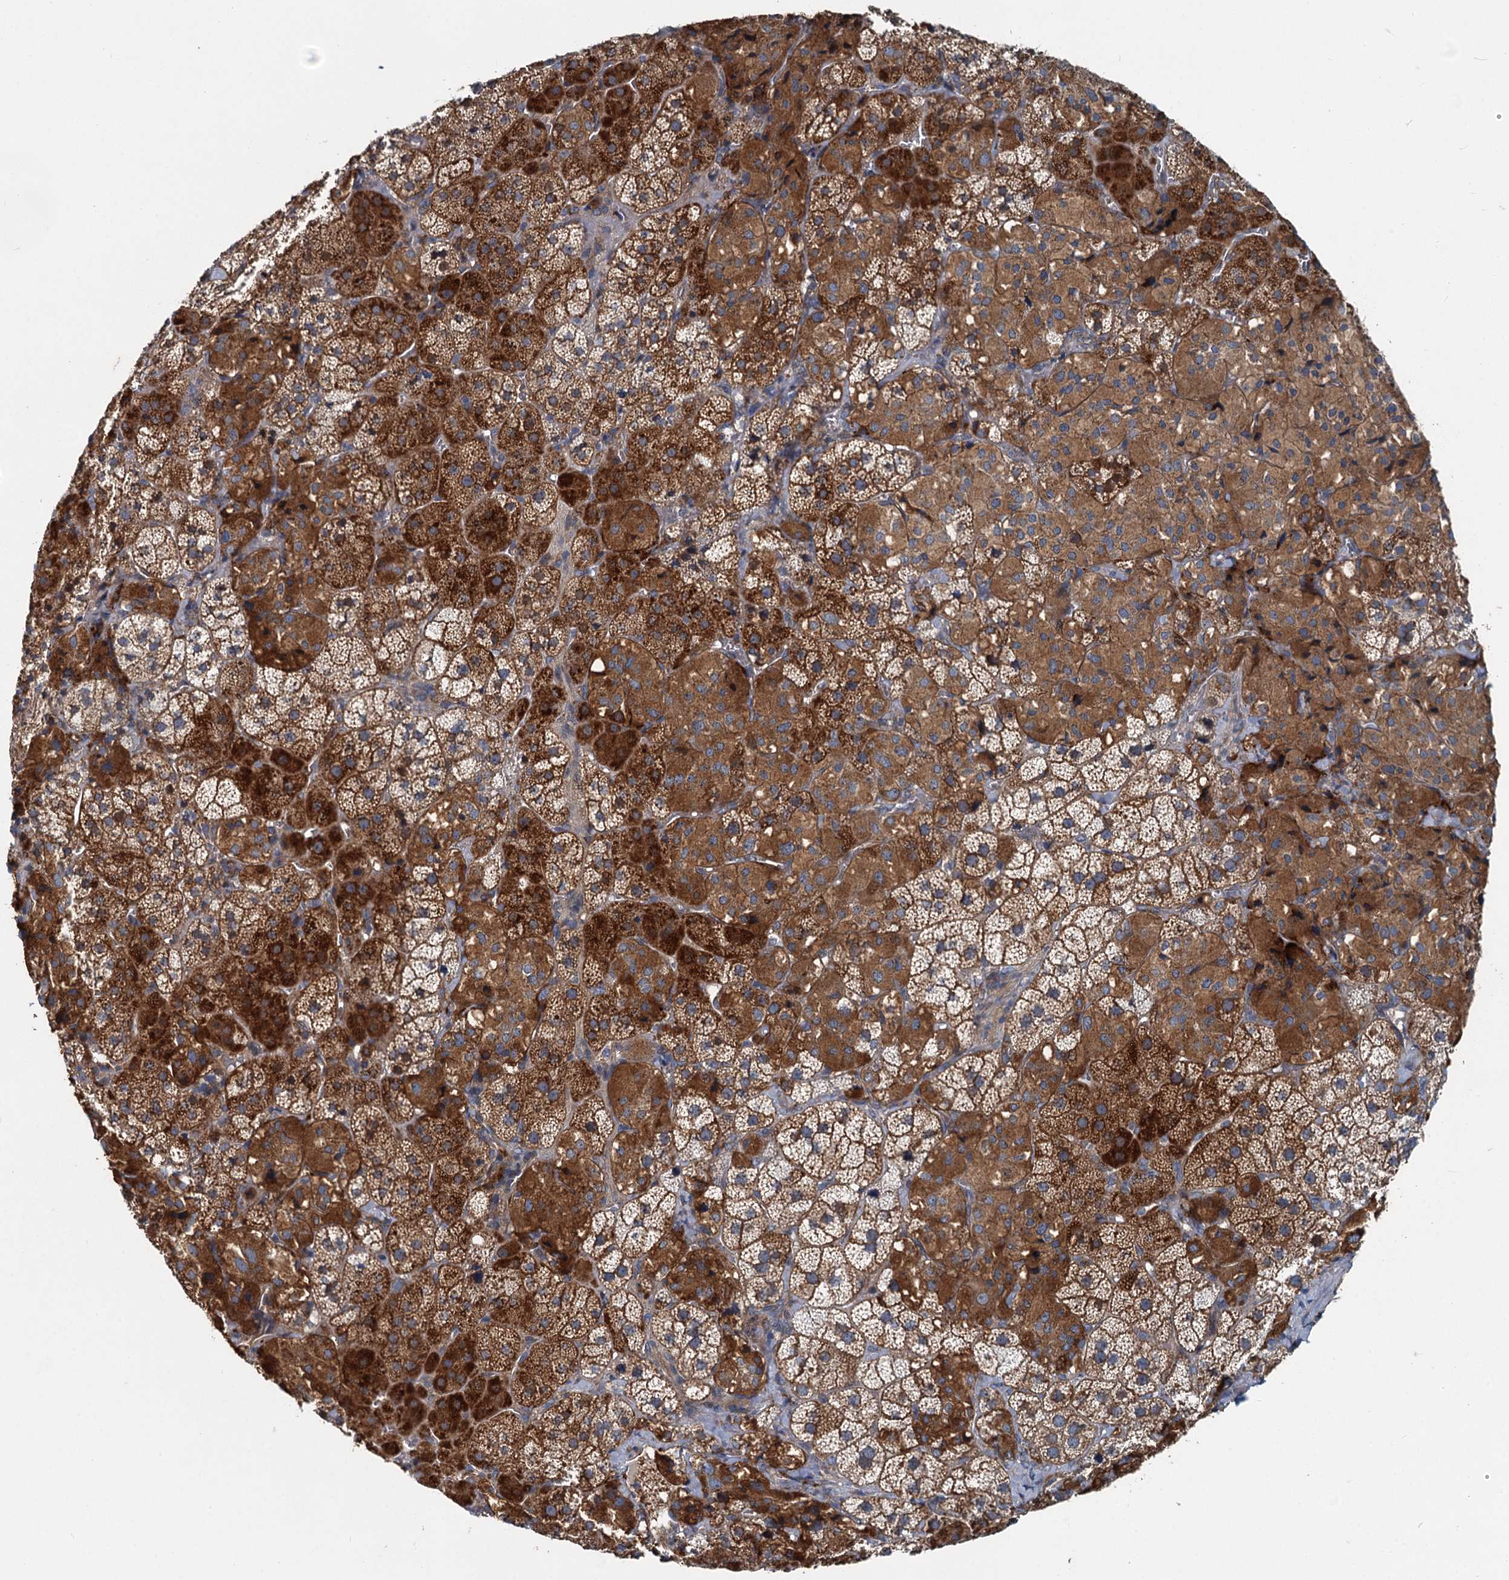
{"staining": {"intensity": "strong", "quantity": "25%-75%", "location": "cytoplasmic/membranous"}, "tissue": "adrenal gland", "cell_type": "Glandular cells", "image_type": "normal", "snomed": [{"axis": "morphology", "description": "Normal tissue, NOS"}, {"axis": "topography", "description": "Adrenal gland"}], "caption": "Immunohistochemistry micrograph of normal adrenal gland: adrenal gland stained using immunohistochemistry demonstrates high levels of strong protein expression localized specifically in the cytoplasmic/membranous of glandular cells, appearing as a cytoplasmic/membranous brown color.", "gene": "ADCY2", "patient": {"sex": "female", "age": 44}}